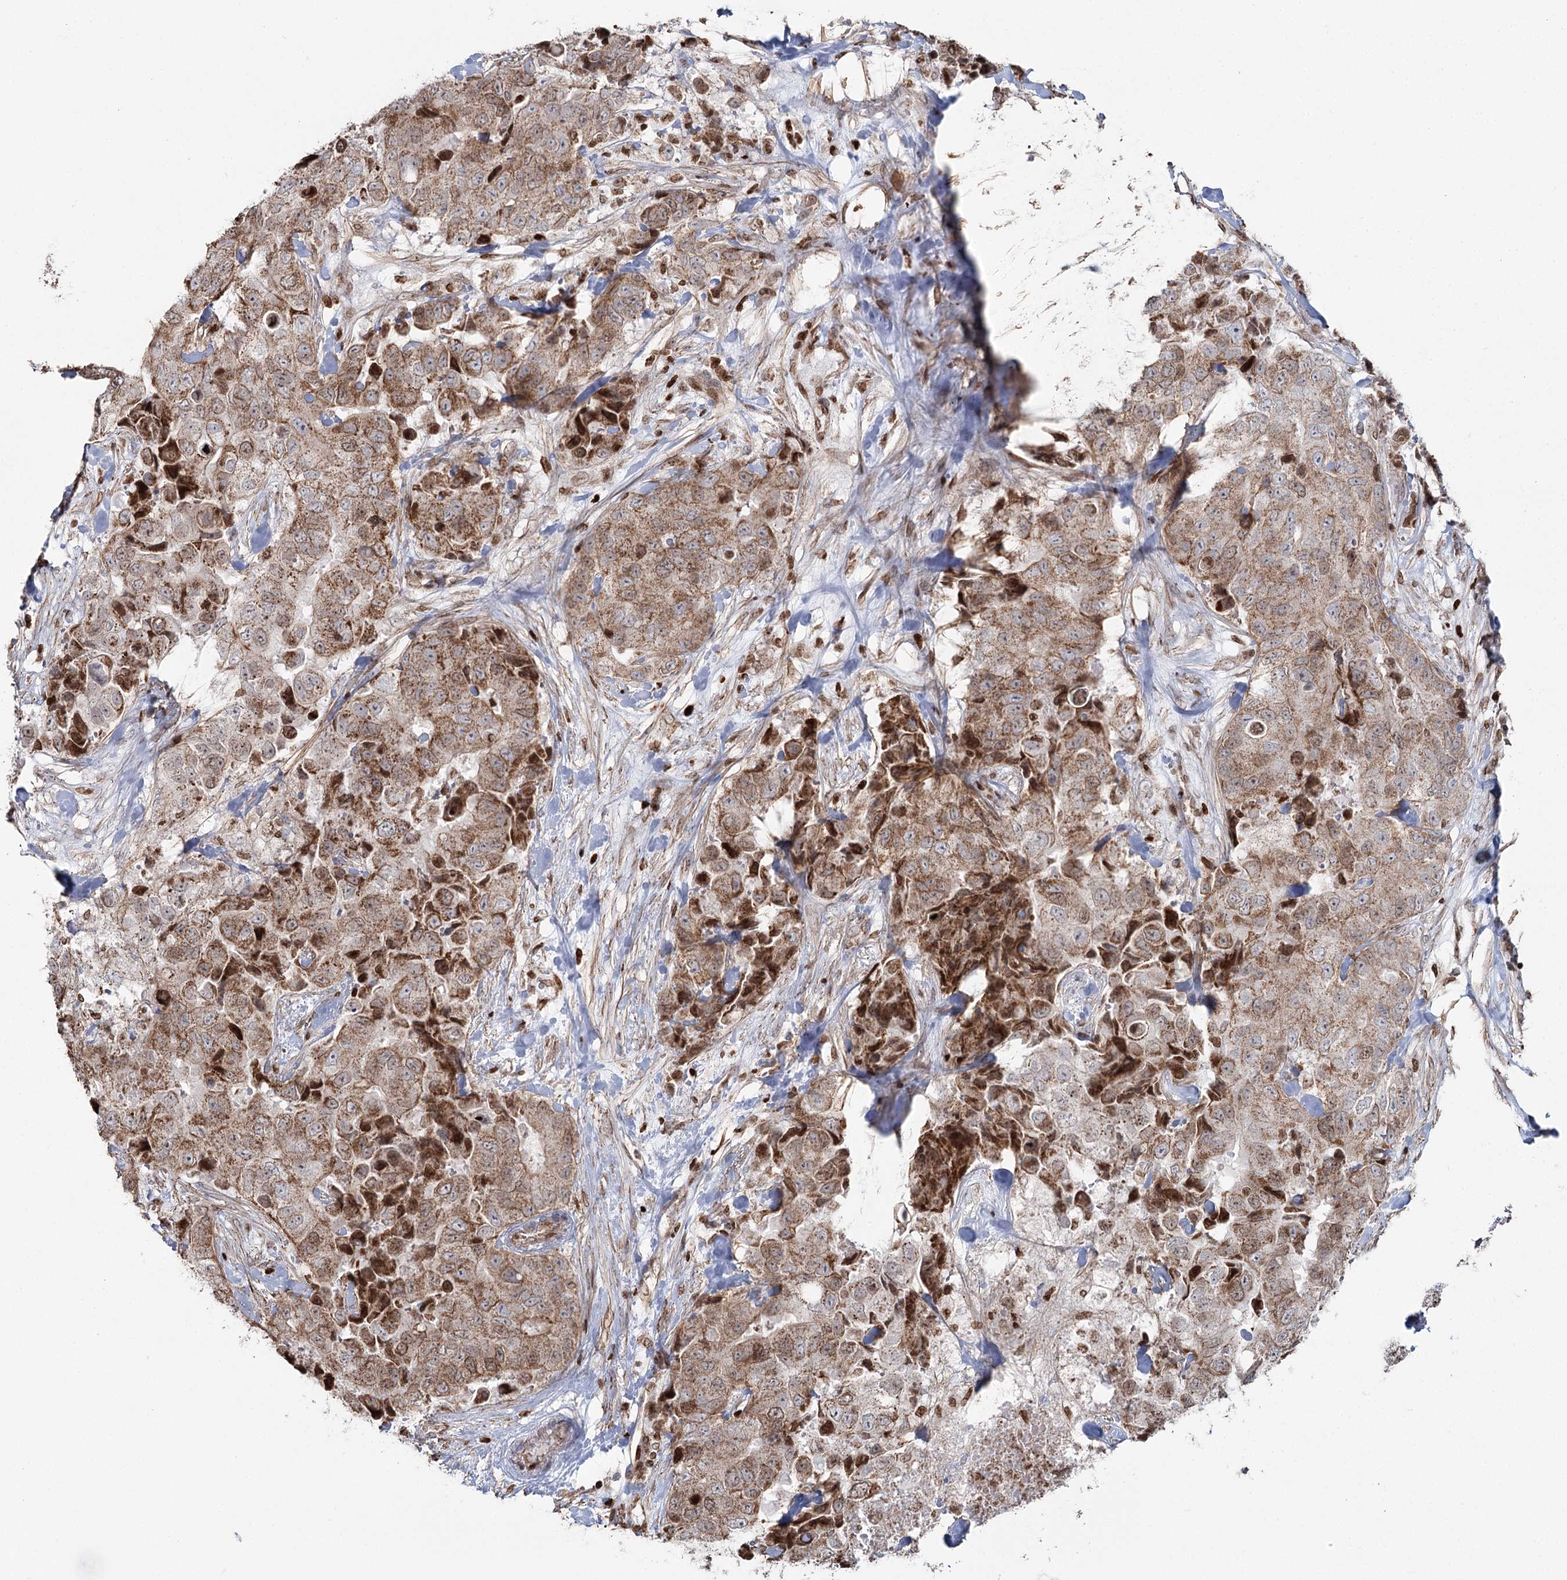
{"staining": {"intensity": "moderate", "quantity": ">75%", "location": "cytoplasmic/membranous"}, "tissue": "breast cancer", "cell_type": "Tumor cells", "image_type": "cancer", "snomed": [{"axis": "morphology", "description": "Duct carcinoma"}, {"axis": "topography", "description": "Breast"}], "caption": "The micrograph demonstrates a brown stain indicating the presence of a protein in the cytoplasmic/membranous of tumor cells in breast invasive ductal carcinoma.", "gene": "PDHX", "patient": {"sex": "female", "age": 62}}